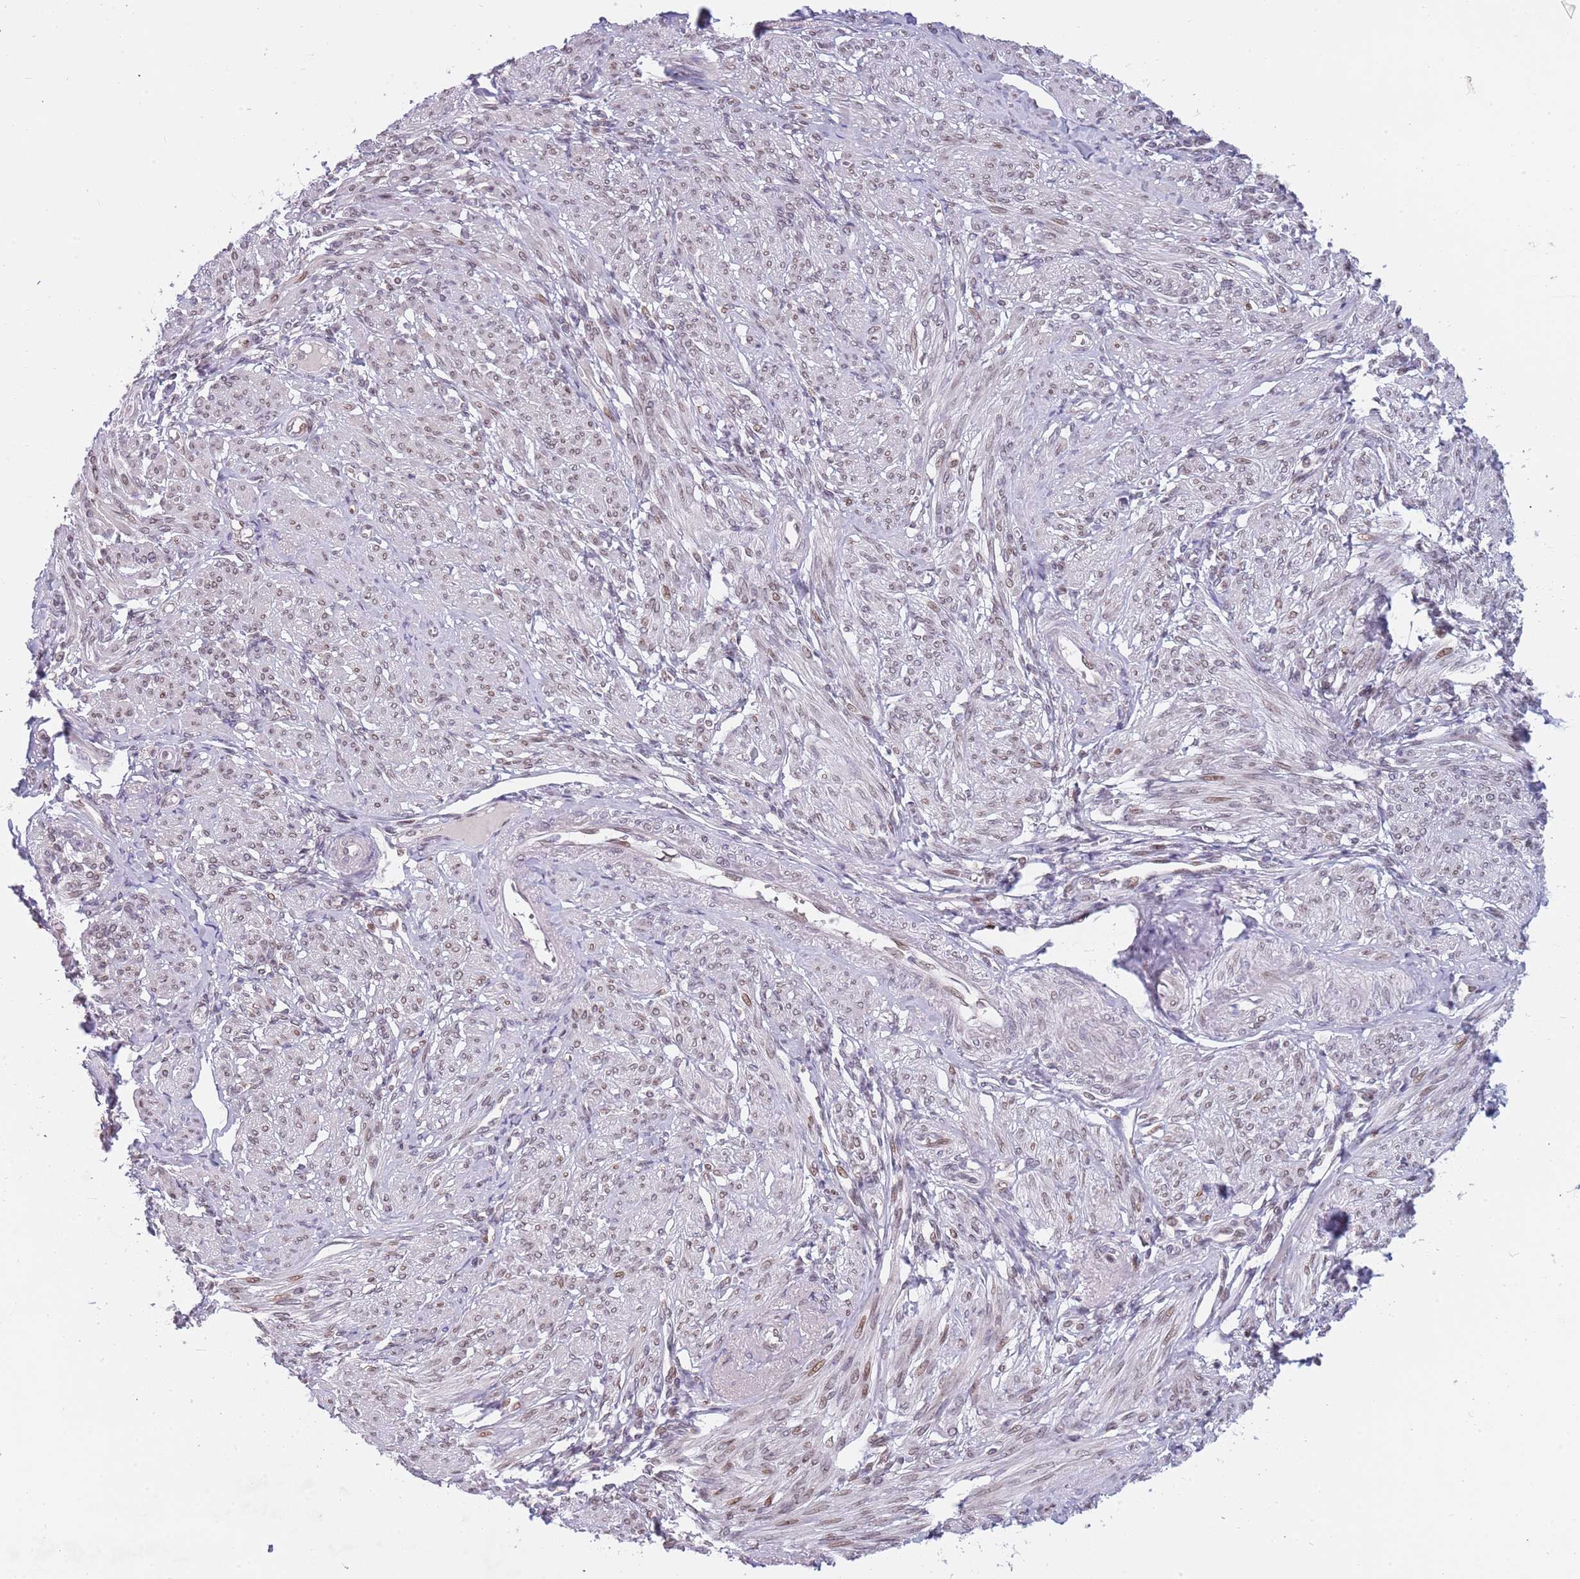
{"staining": {"intensity": "weak", "quantity": "<25%", "location": "nuclear"}, "tissue": "smooth muscle", "cell_type": "Smooth muscle cells", "image_type": "normal", "snomed": [{"axis": "morphology", "description": "Normal tissue, NOS"}, {"axis": "topography", "description": "Smooth muscle"}], "caption": "Immunohistochemistry (IHC) micrograph of unremarkable smooth muscle: smooth muscle stained with DAB (3,3'-diaminobenzidine) shows no significant protein staining in smooth muscle cells.", "gene": "KLHDC2", "patient": {"sex": "female", "age": 39}}